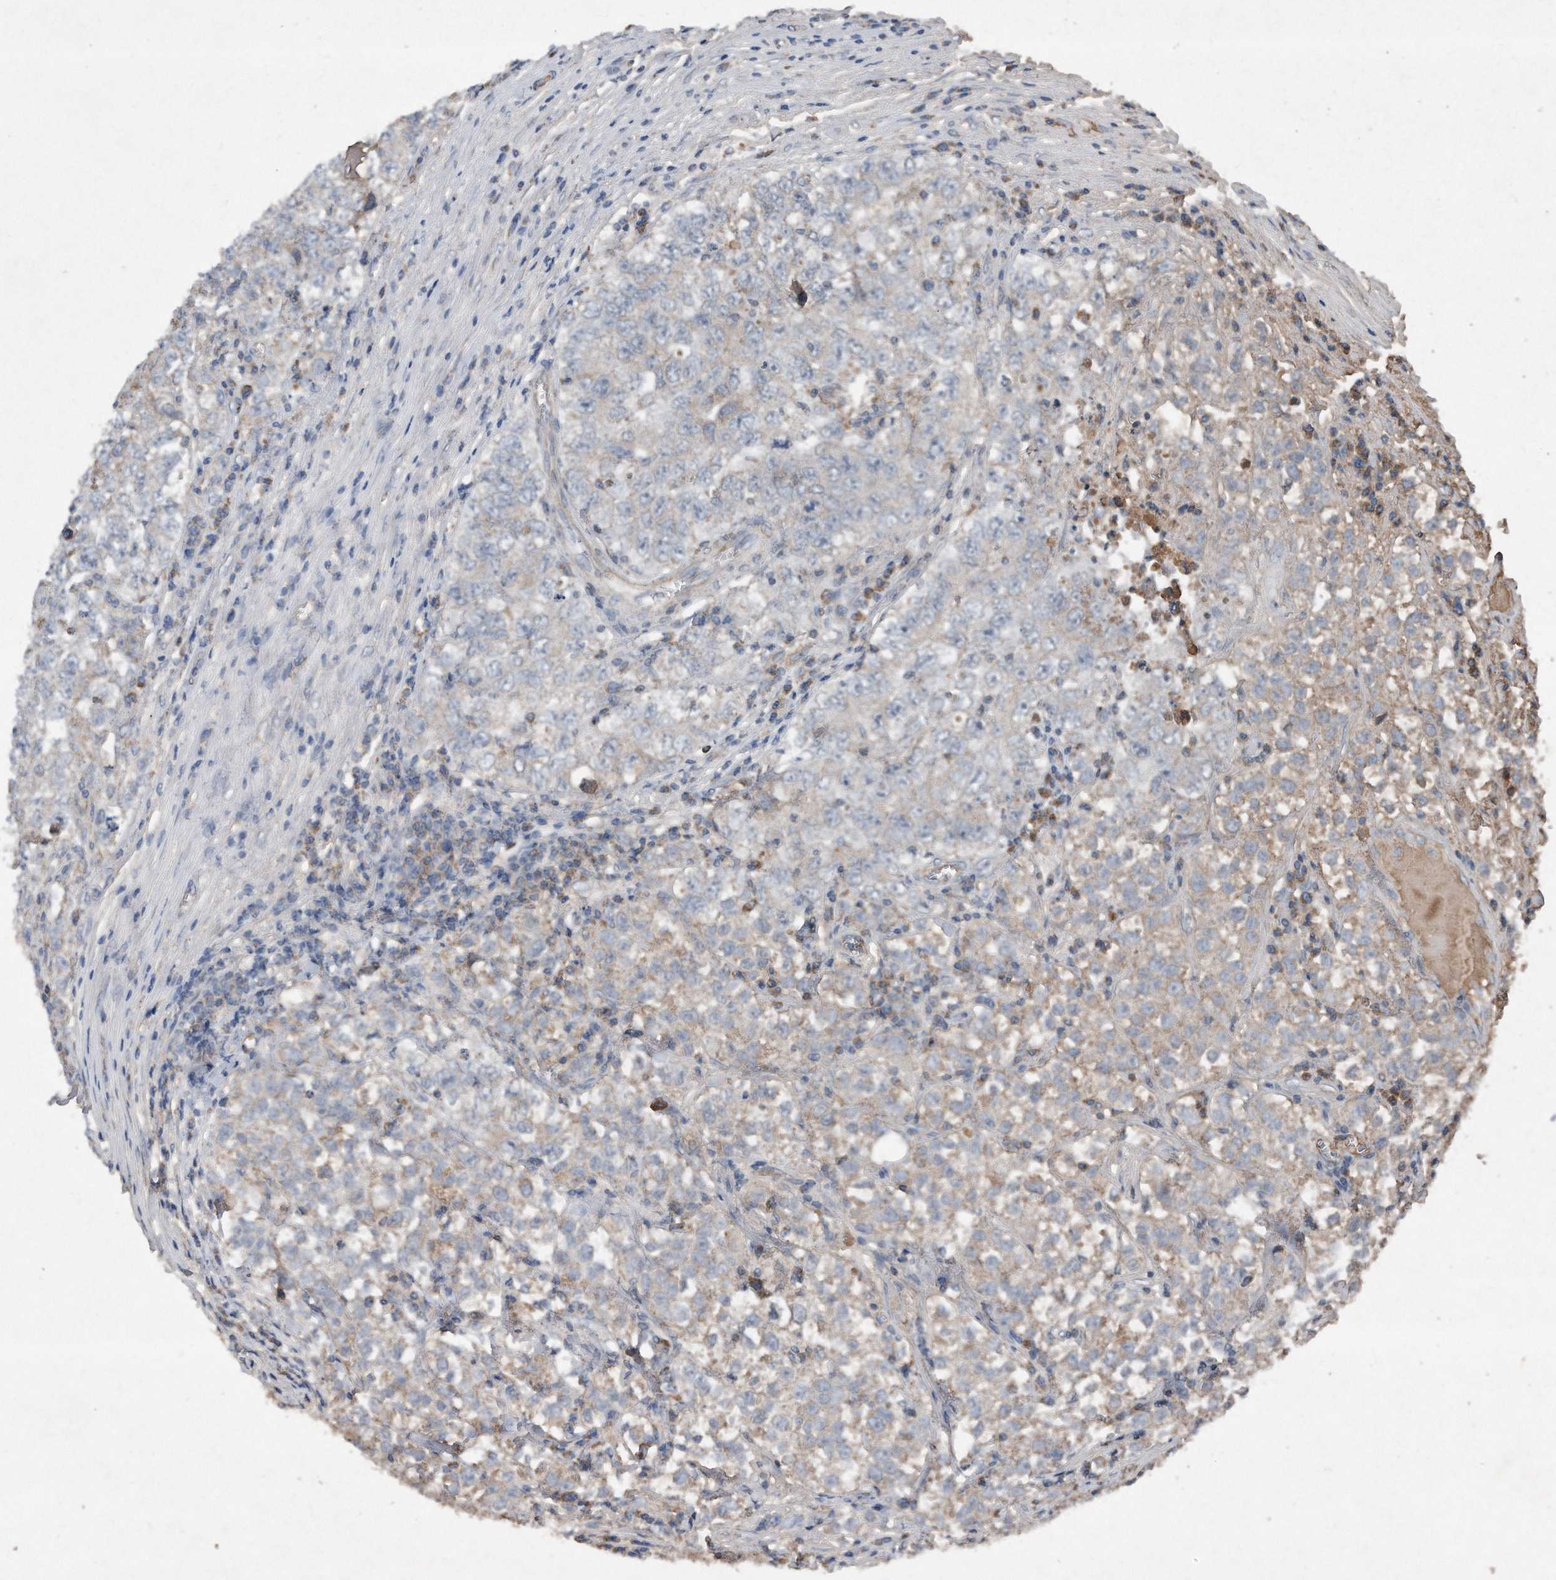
{"staining": {"intensity": "negative", "quantity": "none", "location": "none"}, "tissue": "testis cancer", "cell_type": "Tumor cells", "image_type": "cancer", "snomed": [{"axis": "morphology", "description": "Seminoma, NOS"}, {"axis": "morphology", "description": "Carcinoma, Embryonal, NOS"}, {"axis": "topography", "description": "Testis"}], "caption": "High power microscopy image of an immunohistochemistry (IHC) histopathology image of testis cancer, revealing no significant expression in tumor cells.", "gene": "SDHA", "patient": {"sex": "male", "age": 43}}